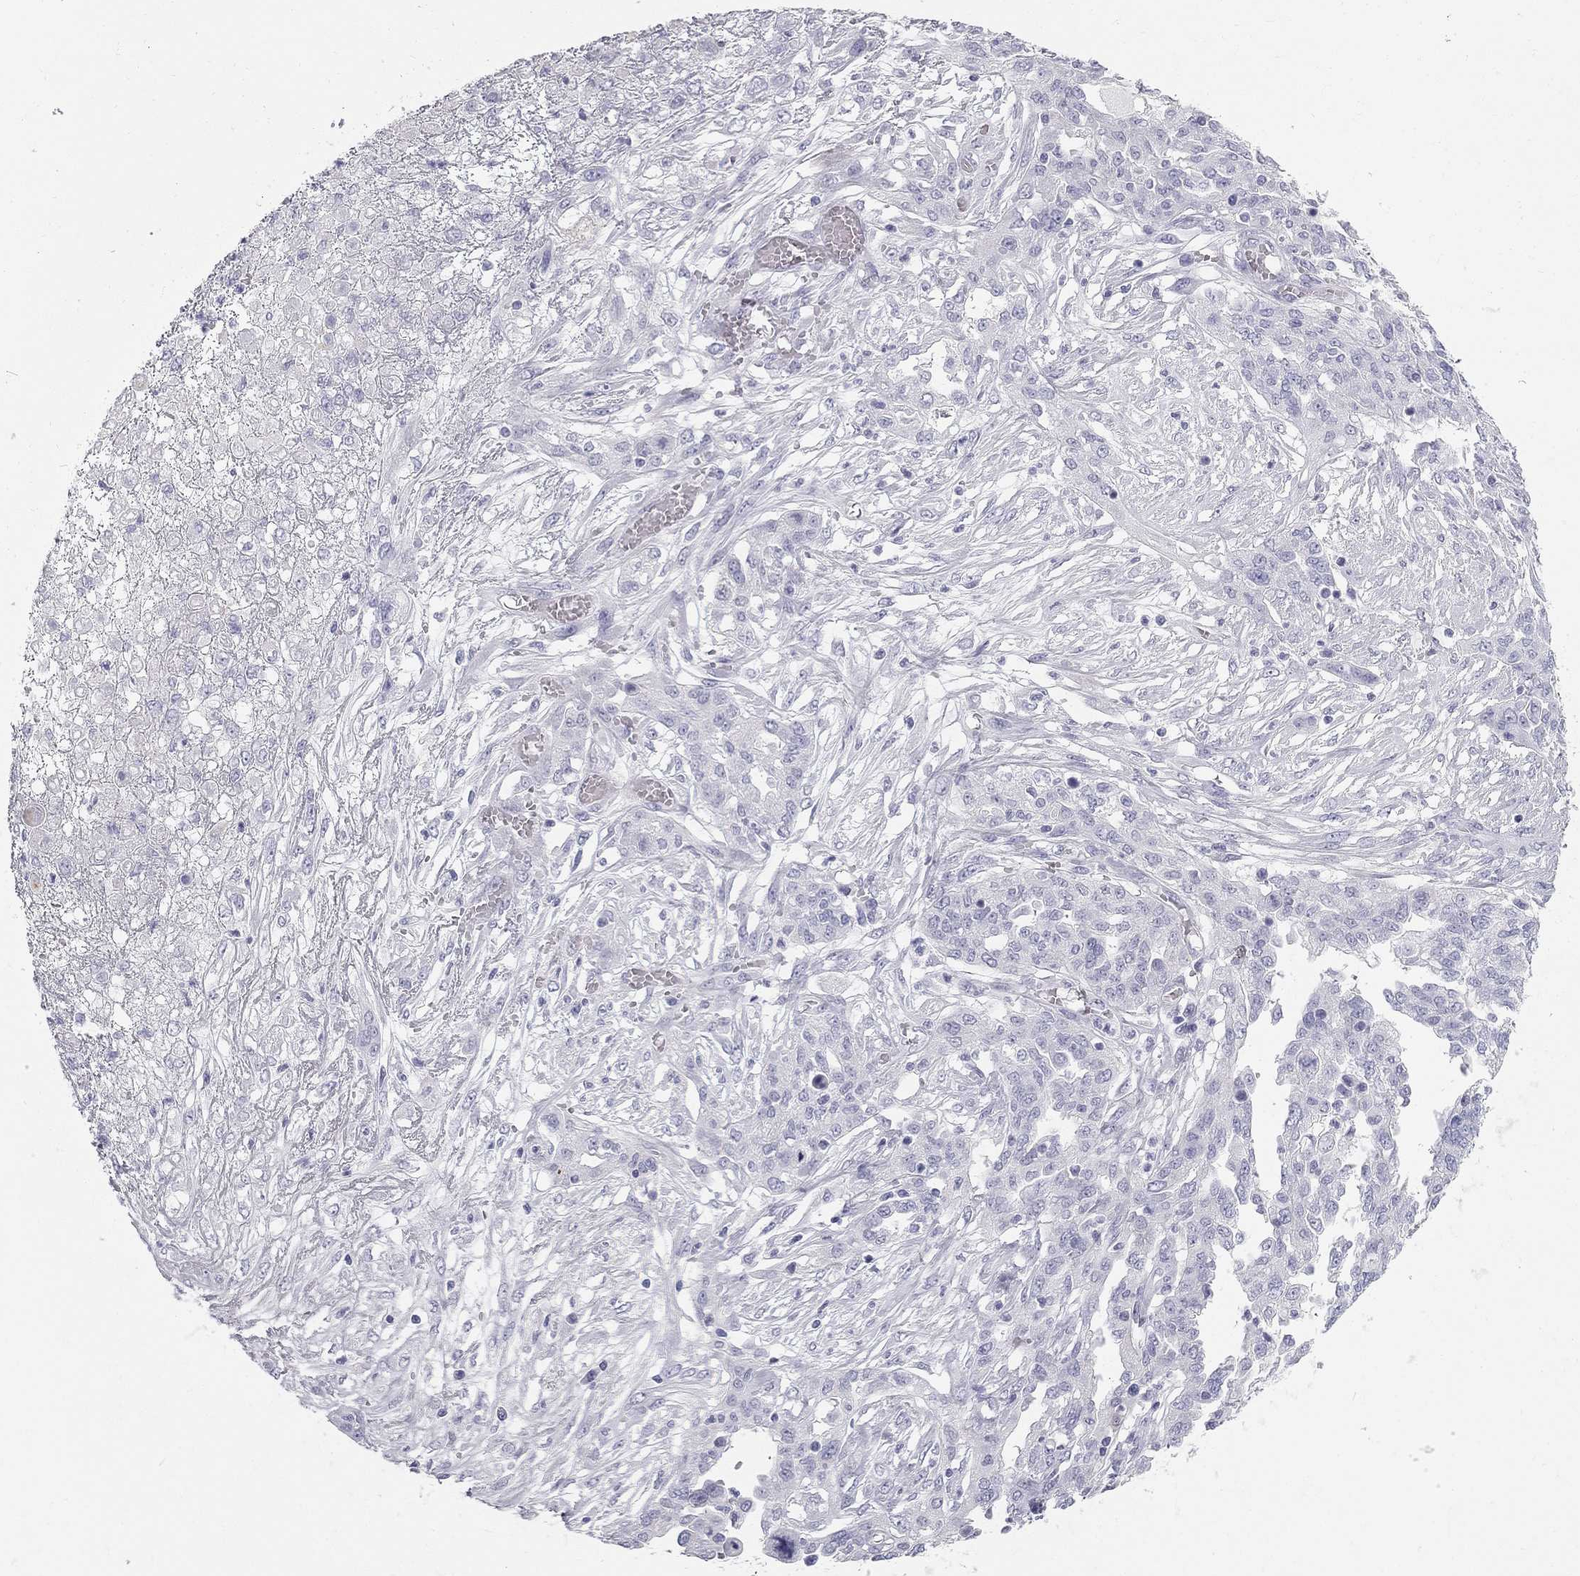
{"staining": {"intensity": "negative", "quantity": "none", "location": "none"}, "tissue": "ovarian cancer", "cell_type": "Tumor cells", "image_type": "cancer", "snomed": [{"axis": "morphology", "description": "Cystadenocarcinoma, serous, NOS"}, {"axis": "topography", "description": "Ovary"}], "caption": "This is a histopathology image of immunohistochemistry staining of ovarian serous cystadenocarcinoma, which shows no expression in tumor cells. (Immunohistochemistry, brightfield microscopy, high magnification).", "gene": "SULT2B1", "patient": {"sex": "female", "age": 67}}